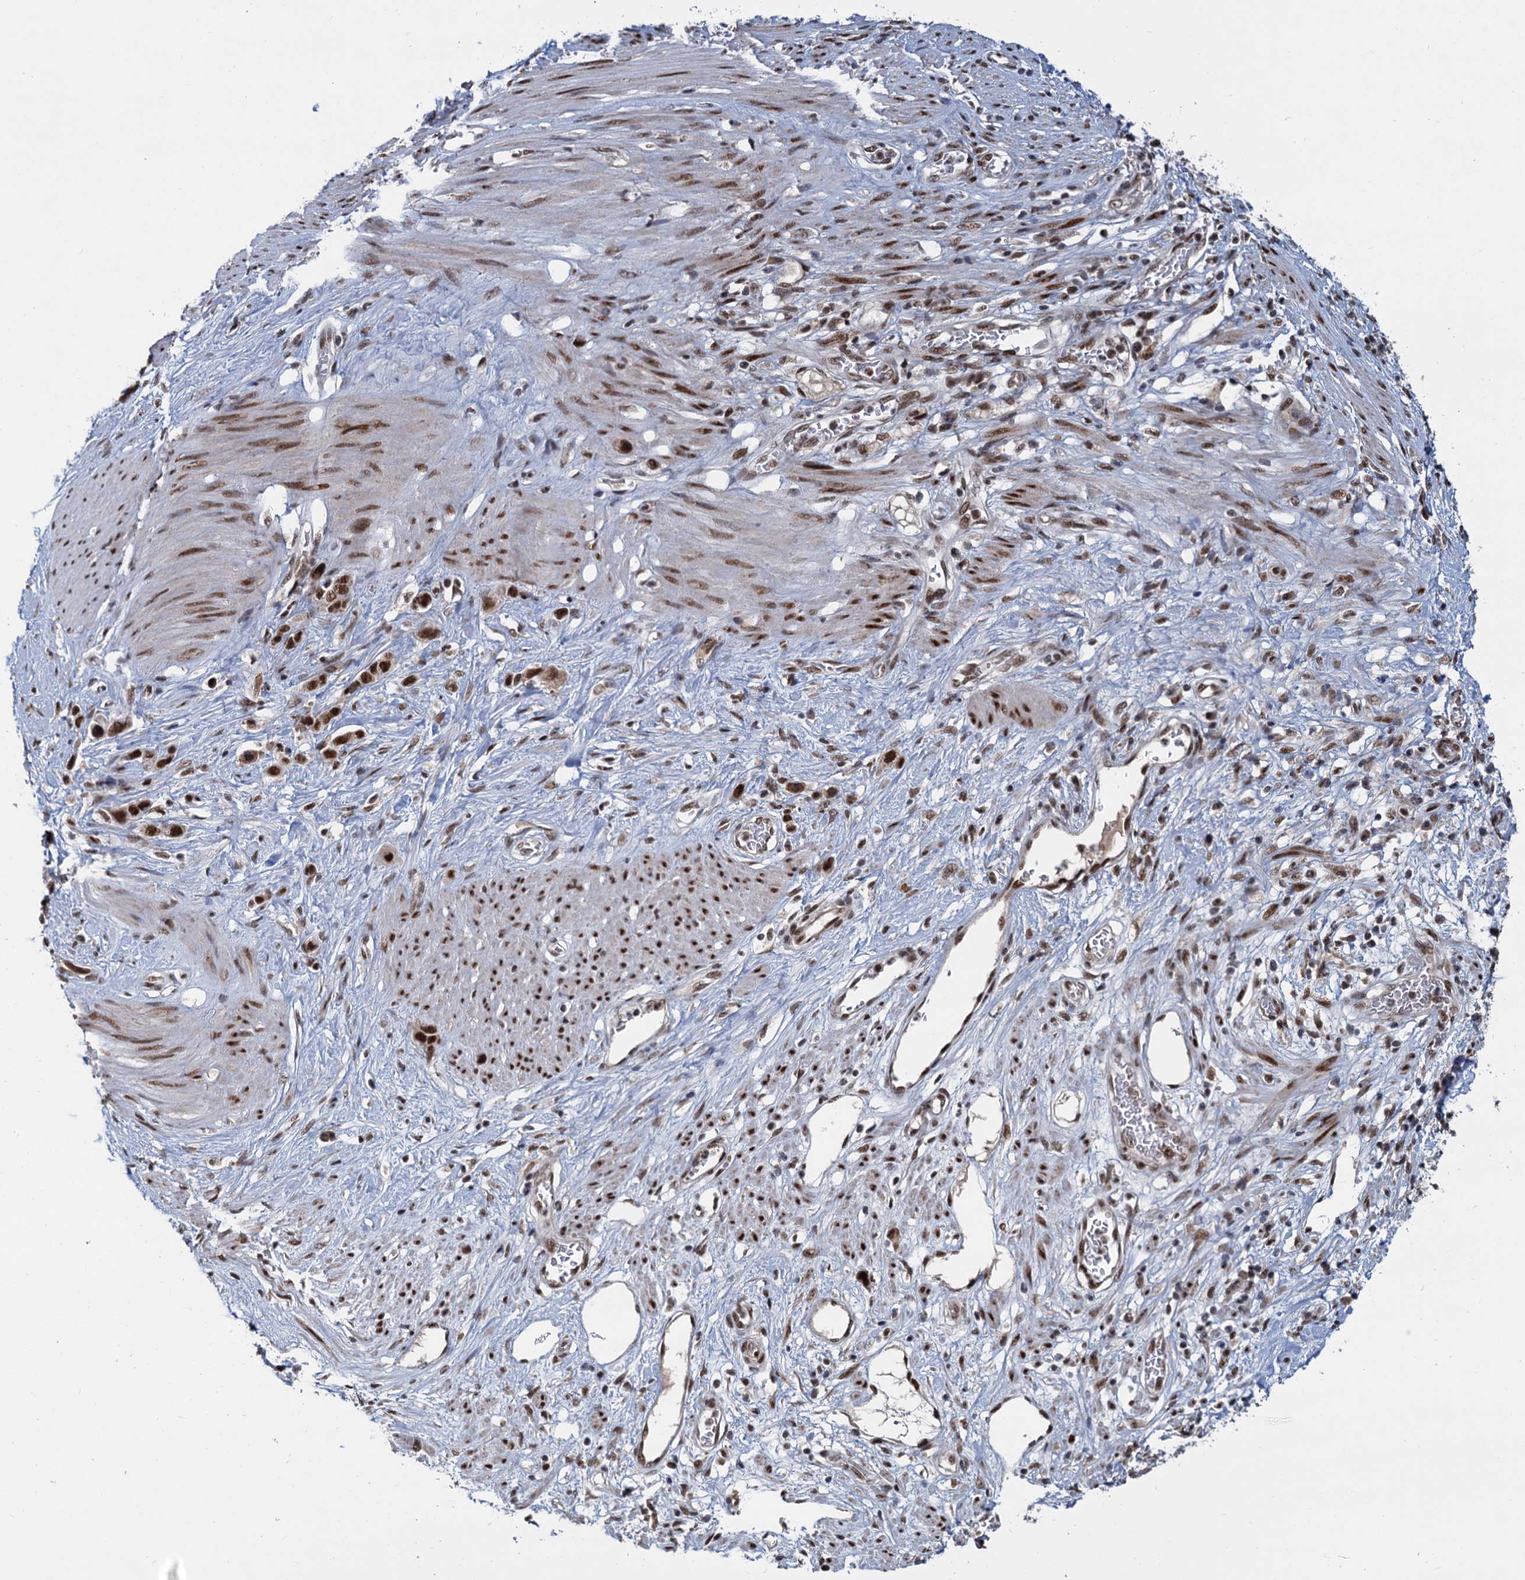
{"staining": {"intensity": "strong", "quantity": ">75%", "location": "nuclear"}, "tissue": "stomach cancer", "cell_type": "Tumor cells", "image_type": "cancer", "snomed": [{"axis": "morphology", "description": "Adenocarcinoma, NOS"}, {"axis": "morphology", "description": "Adenocarcinoma, High grade"}, {"axis": "topography", "description": "Stomach, upper"}, {"axis": "topography", "description": "Stomach, lower"}], "caption": "The micrograph demonstrates immunohistochemical staining of high-grade adenocarcinoma (stomach). There is strong nuclear positivity is present in approximately >75% of tumor cells. The staining is performed using DAB brown chromogen to label protein expression. The nuclei are counter-stained blue using hematoxylin.", "gene": "WBP4", "patient": {"sex": "female", "age": 65}}